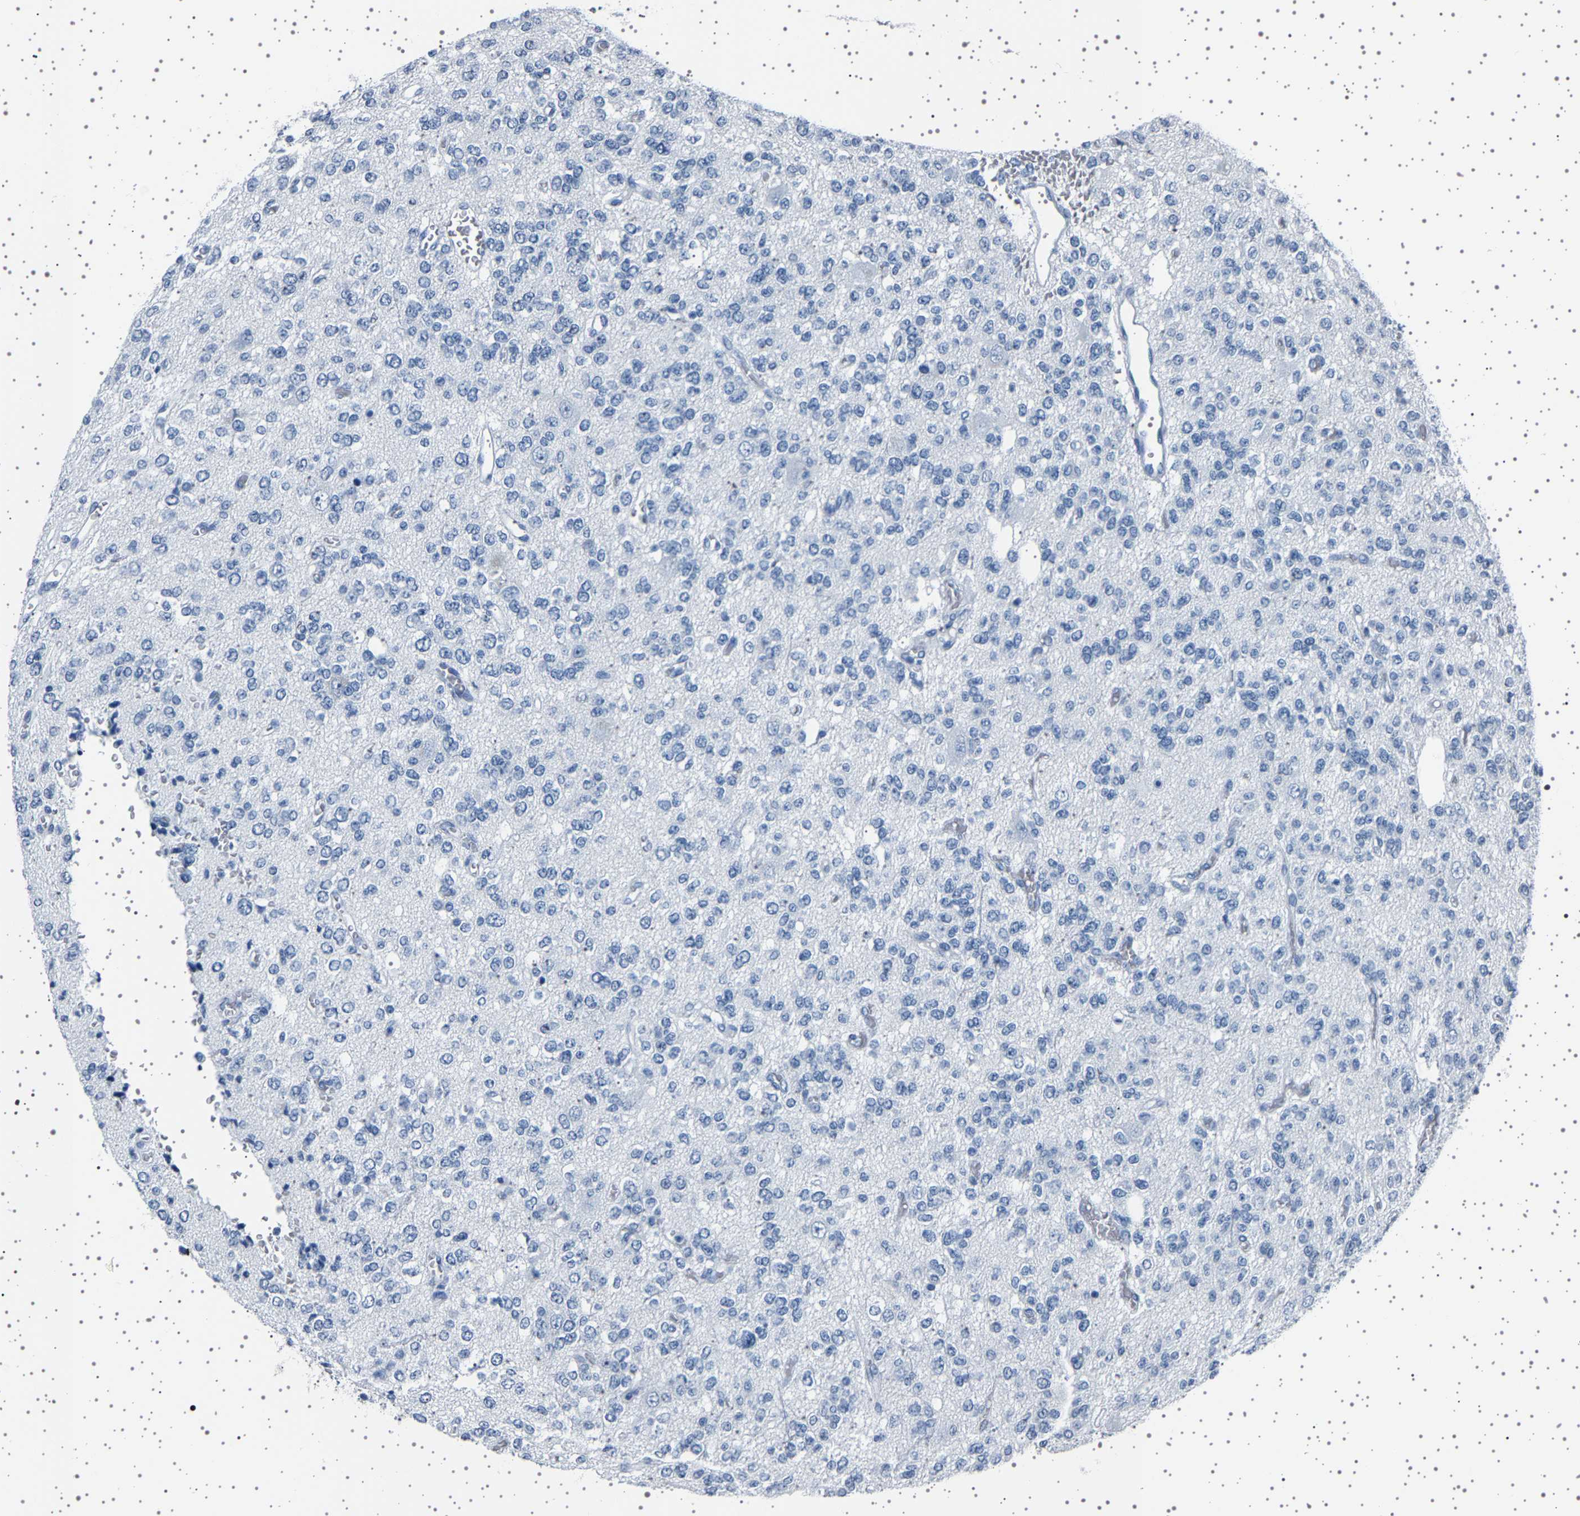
{"staining": {"intensity": "negative", "quantity": "none", "location": "none"}, "tissue": "glioma", "cell_type": "Tumor cells", "image_type": "cancer", "snomed": [{"axis": "morphology", "description": "Glioma, malignant, Low grade"}, {"axis": "topography", "description": "Brain"}], "caption": "An immunohistochemistry micrograph of malignant low-grade glioma is shown. There is no staining in tumor cells of malignant low-grade glioma.", "gene": "TFF3", "patient": {"sex": "male", "age": 38}}